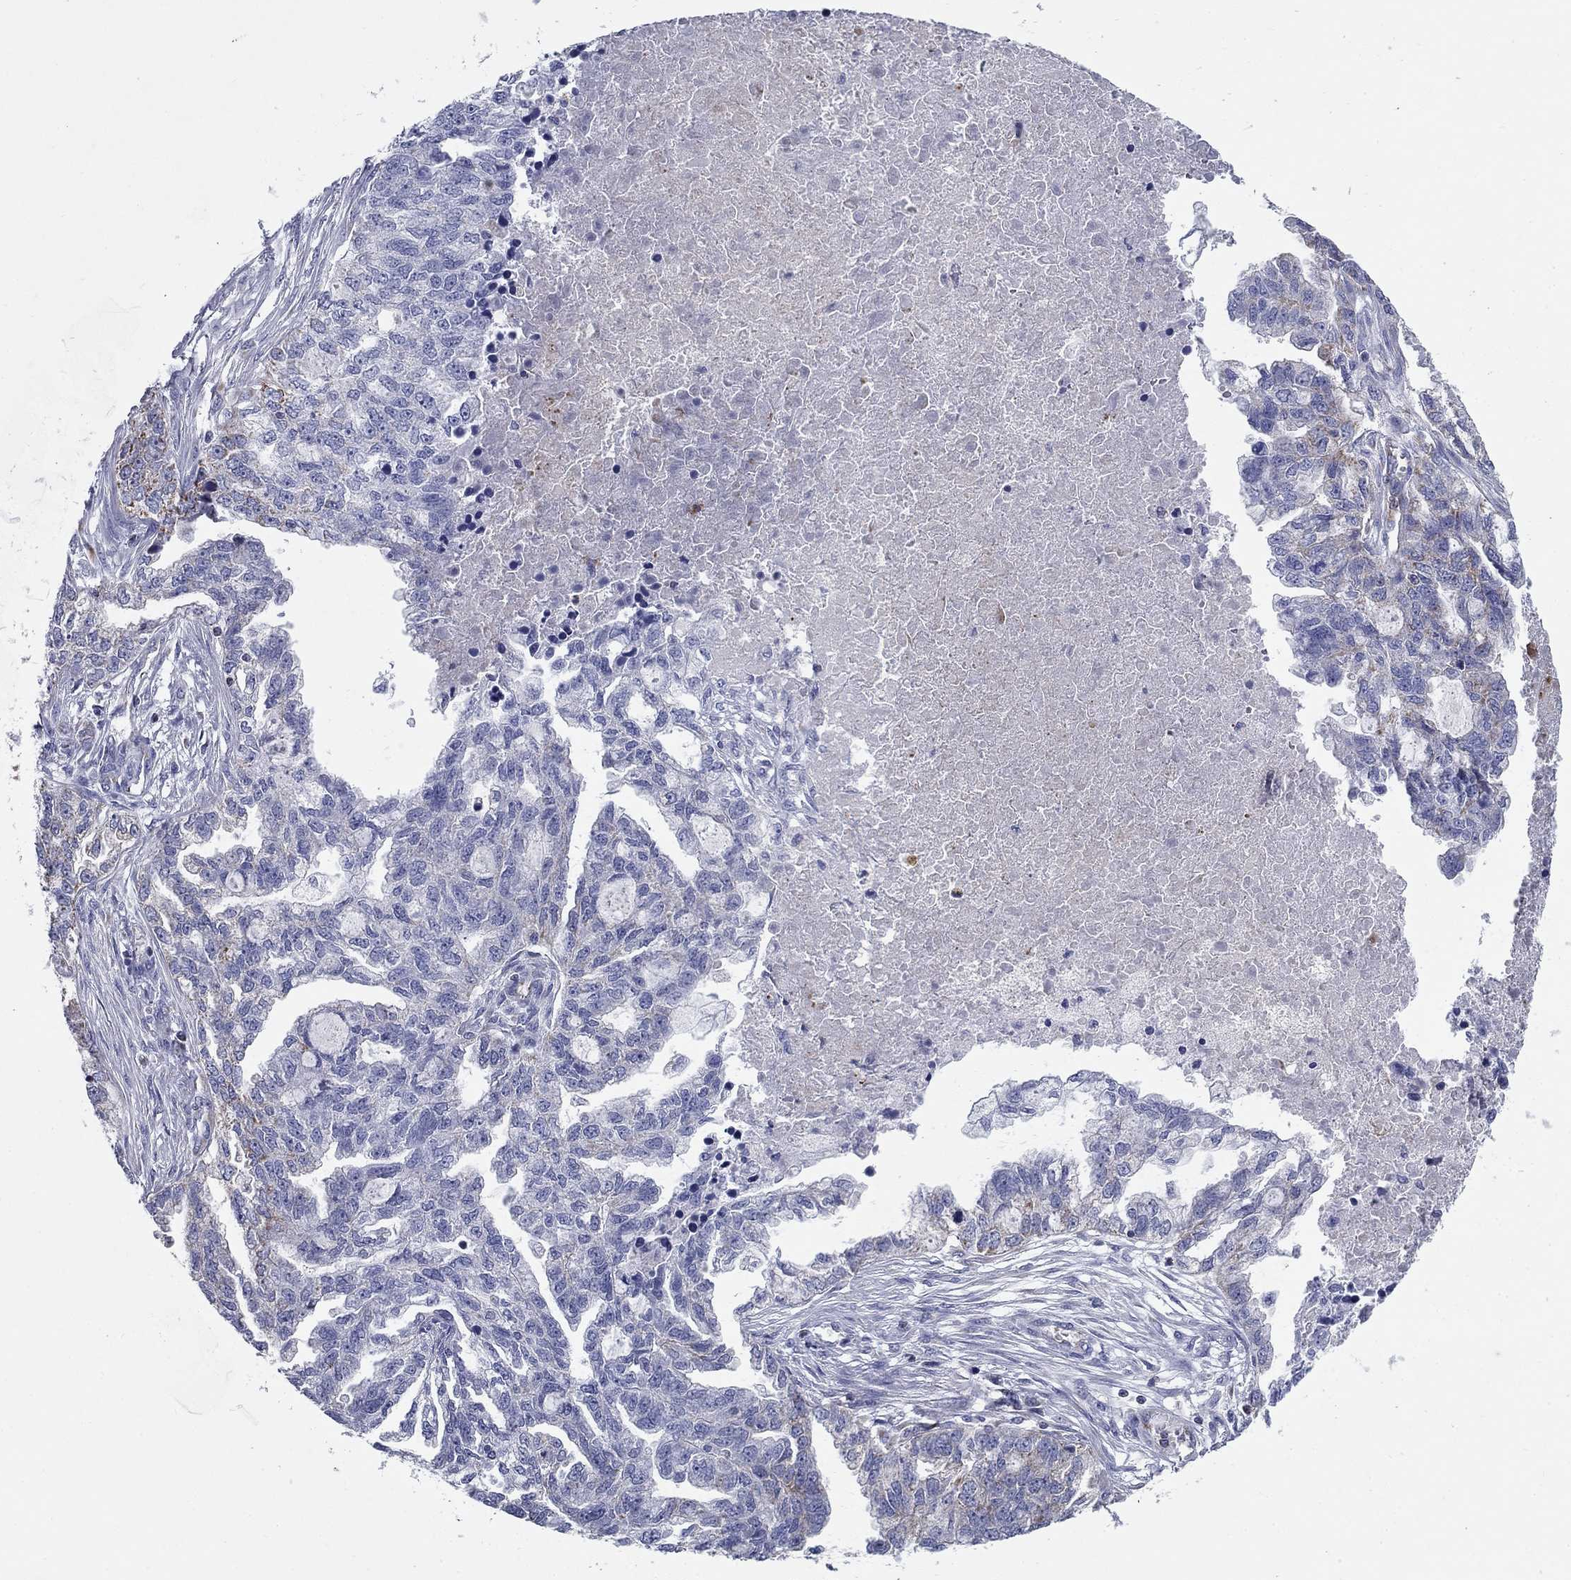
{"staining": {"intensity": "weak", "quantity": "25%-75%", "location": "cytoplasmic/membranous"}, "tissue": "ovarian cancer", "cell_type": "Tumor cells", "image_type": "cancer", "snomed": [{"axis": "morphology", "description": "Cystadenocarcinoma, serous, NOS"}, {"axis": "topography", "description": "Ovary"}], "caption": "Human ovarian cancer (serous cystadenocarcinoma) stained with a protein marker displays weak staining in tumor cells.", "gene": "NDUFA4L2", "patient": {"sex": "female", "age": 51}}